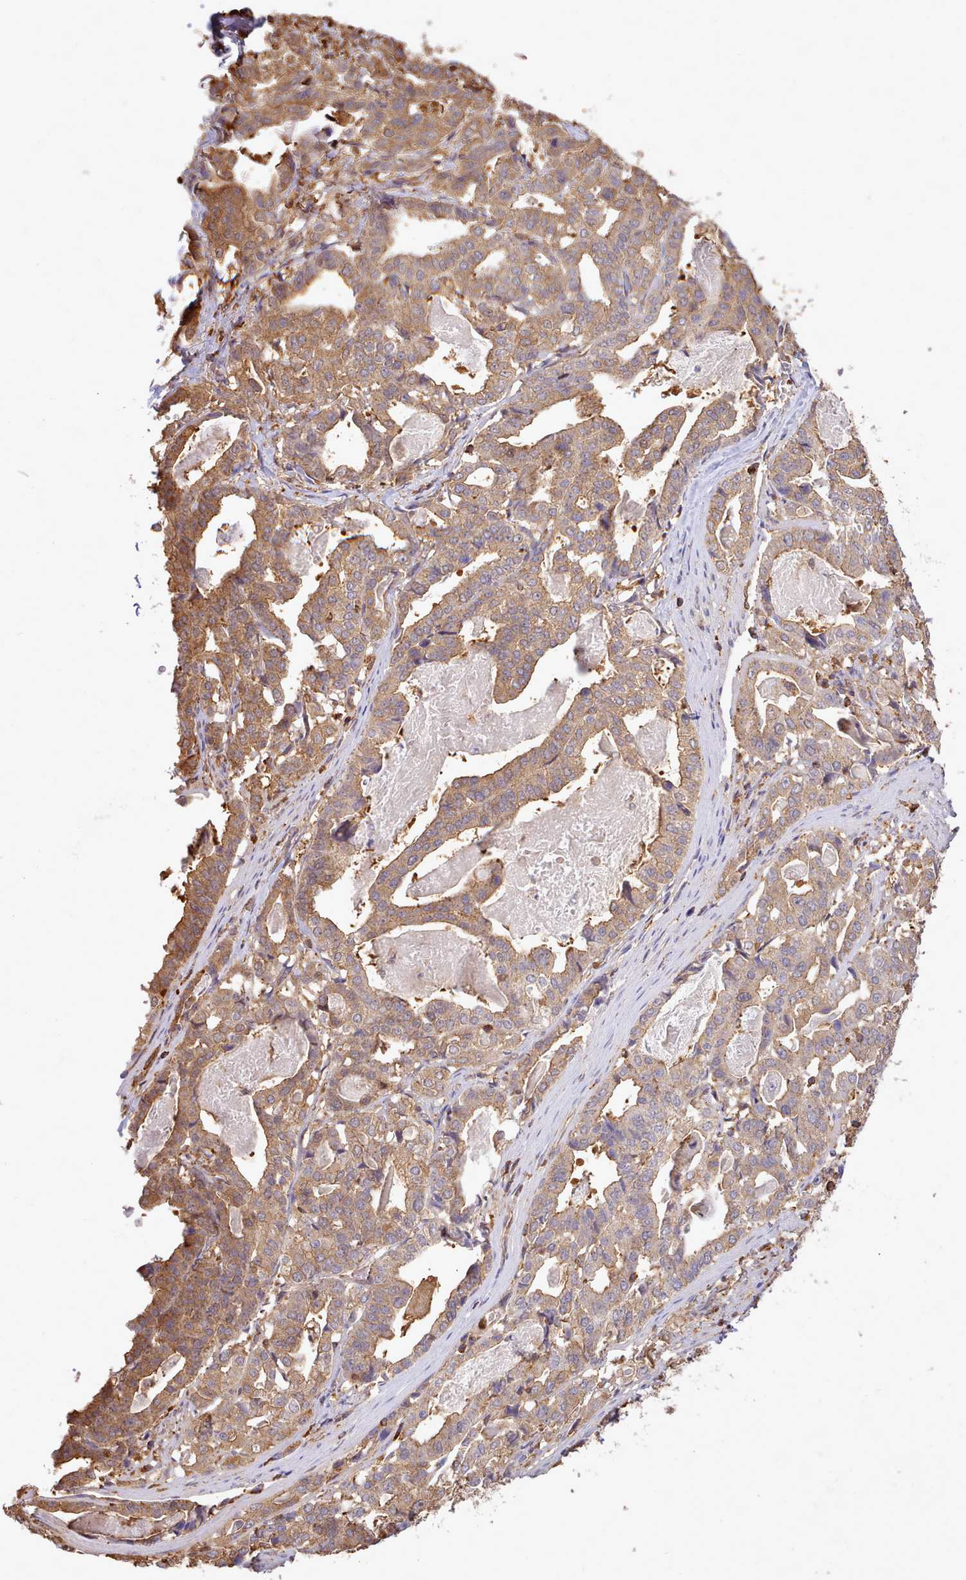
{"staining": {"intensity": "moderate", "quantity": ">75%", "location": "cytoplasmic/membranous"}, "tissue": "stomach cancer", "cell_type": "Tumor cells", "image_type": "cancer", "snomed": [{"axis": "morphology", "description": "Adenocarcinoma, NOS"}, {"axis": "topography", "description": "Stomach"}], "caption": "There is medium levels of moderate cytoplasmic/membranous positivity in tumor cells of stomach adenocarcinoma, as demonstrated by immunohistochemical staining (brown color).", "gene": "CAPZA1", "patient": {"sex": "male", "age": 48}}